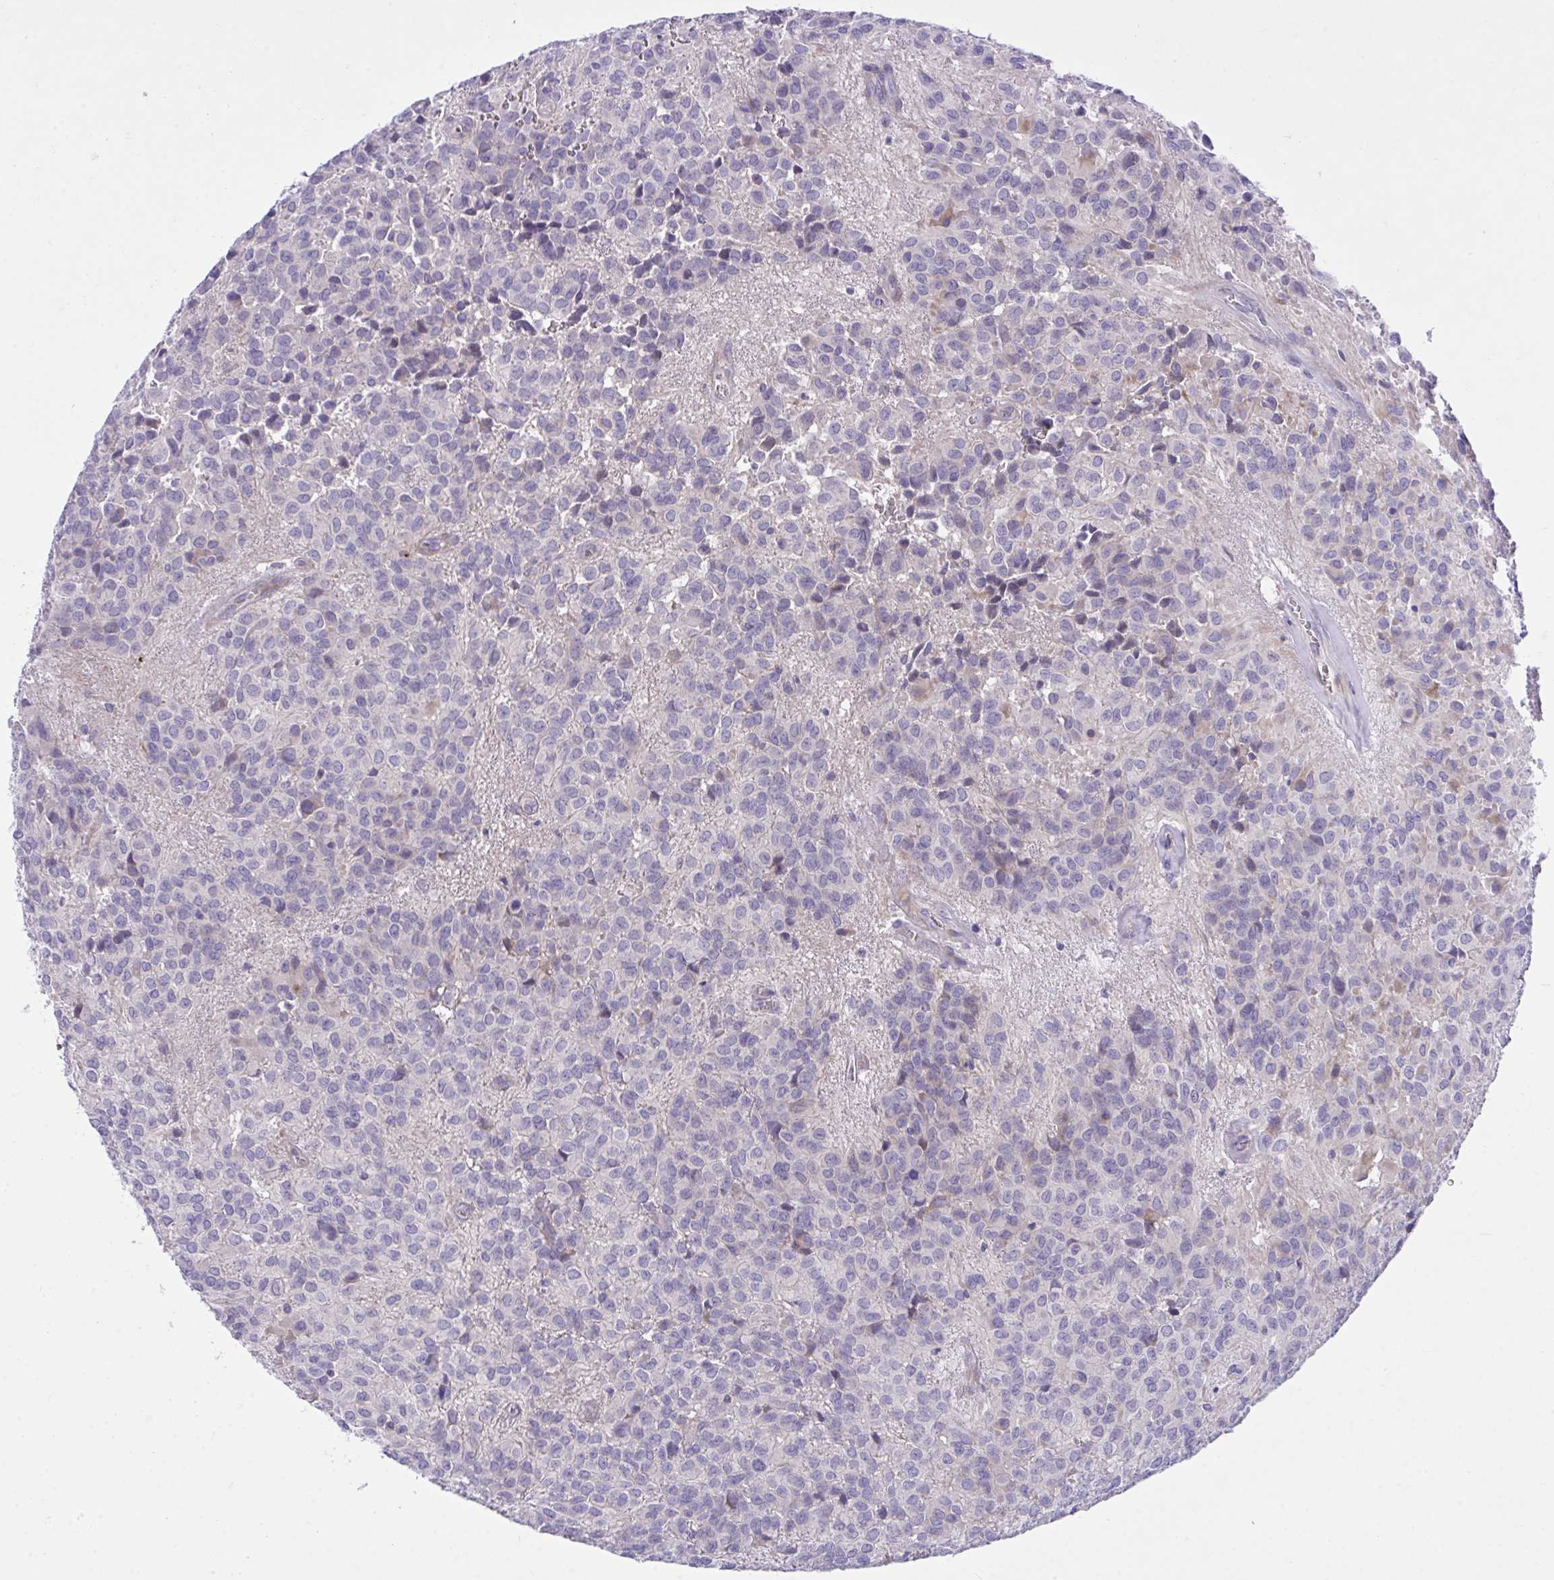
{"staining": {"intensity": "negative", "quantity": "none", "location": "none"}, "tissue": "glioma", "cell_type": "Tumor cells", "image_type": "cancer", "snomed": [{"axis": "morphology", "description": "Glioma, malignant, Low grade"}, {"axis": "topography", "description": "Brain"}], "caption": "Glioma was stained to show a protein in brown. There is no significant staining in tumor cells.", "gene": "MED9", "patient": {"sex": "male", "age": 56}}